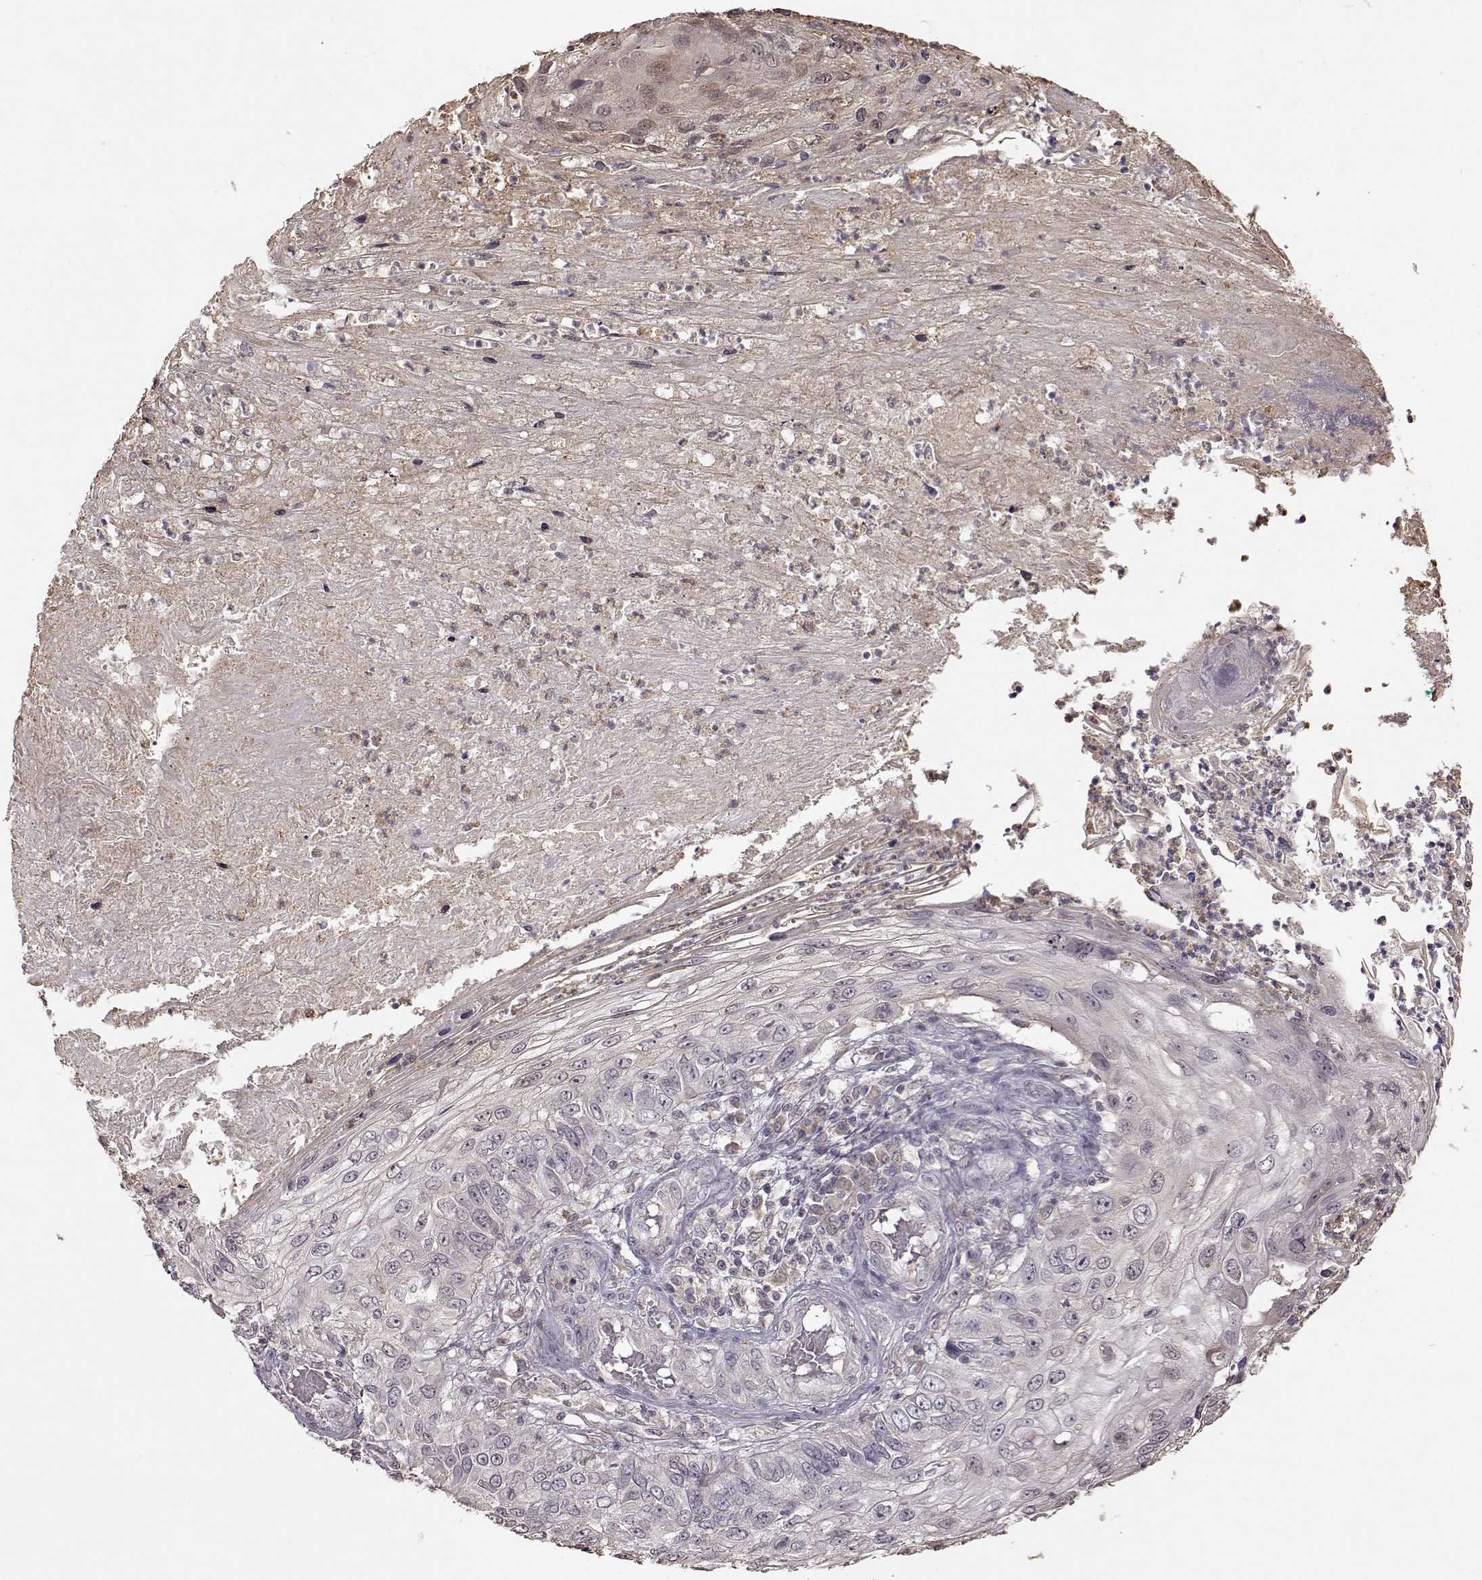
{"staining": {"intensity": "negative", "quantity": "none", "location": "none"}, "tissue": "skin cancer", "cell_type": "Tumor cells", "image_type": "cancer", "snomed": [{"axis": "morphology", "description": "Squamous cell carcinoma, NOS"}, {"axis": "topography", "description": "Skin"}], "caption": "A micrograph of human skin cancer (squamous cell carcinoma) is negative for staining in tumor cells.", "gene": "CRB1", "patient": {"sex": "male", "age": 92}}